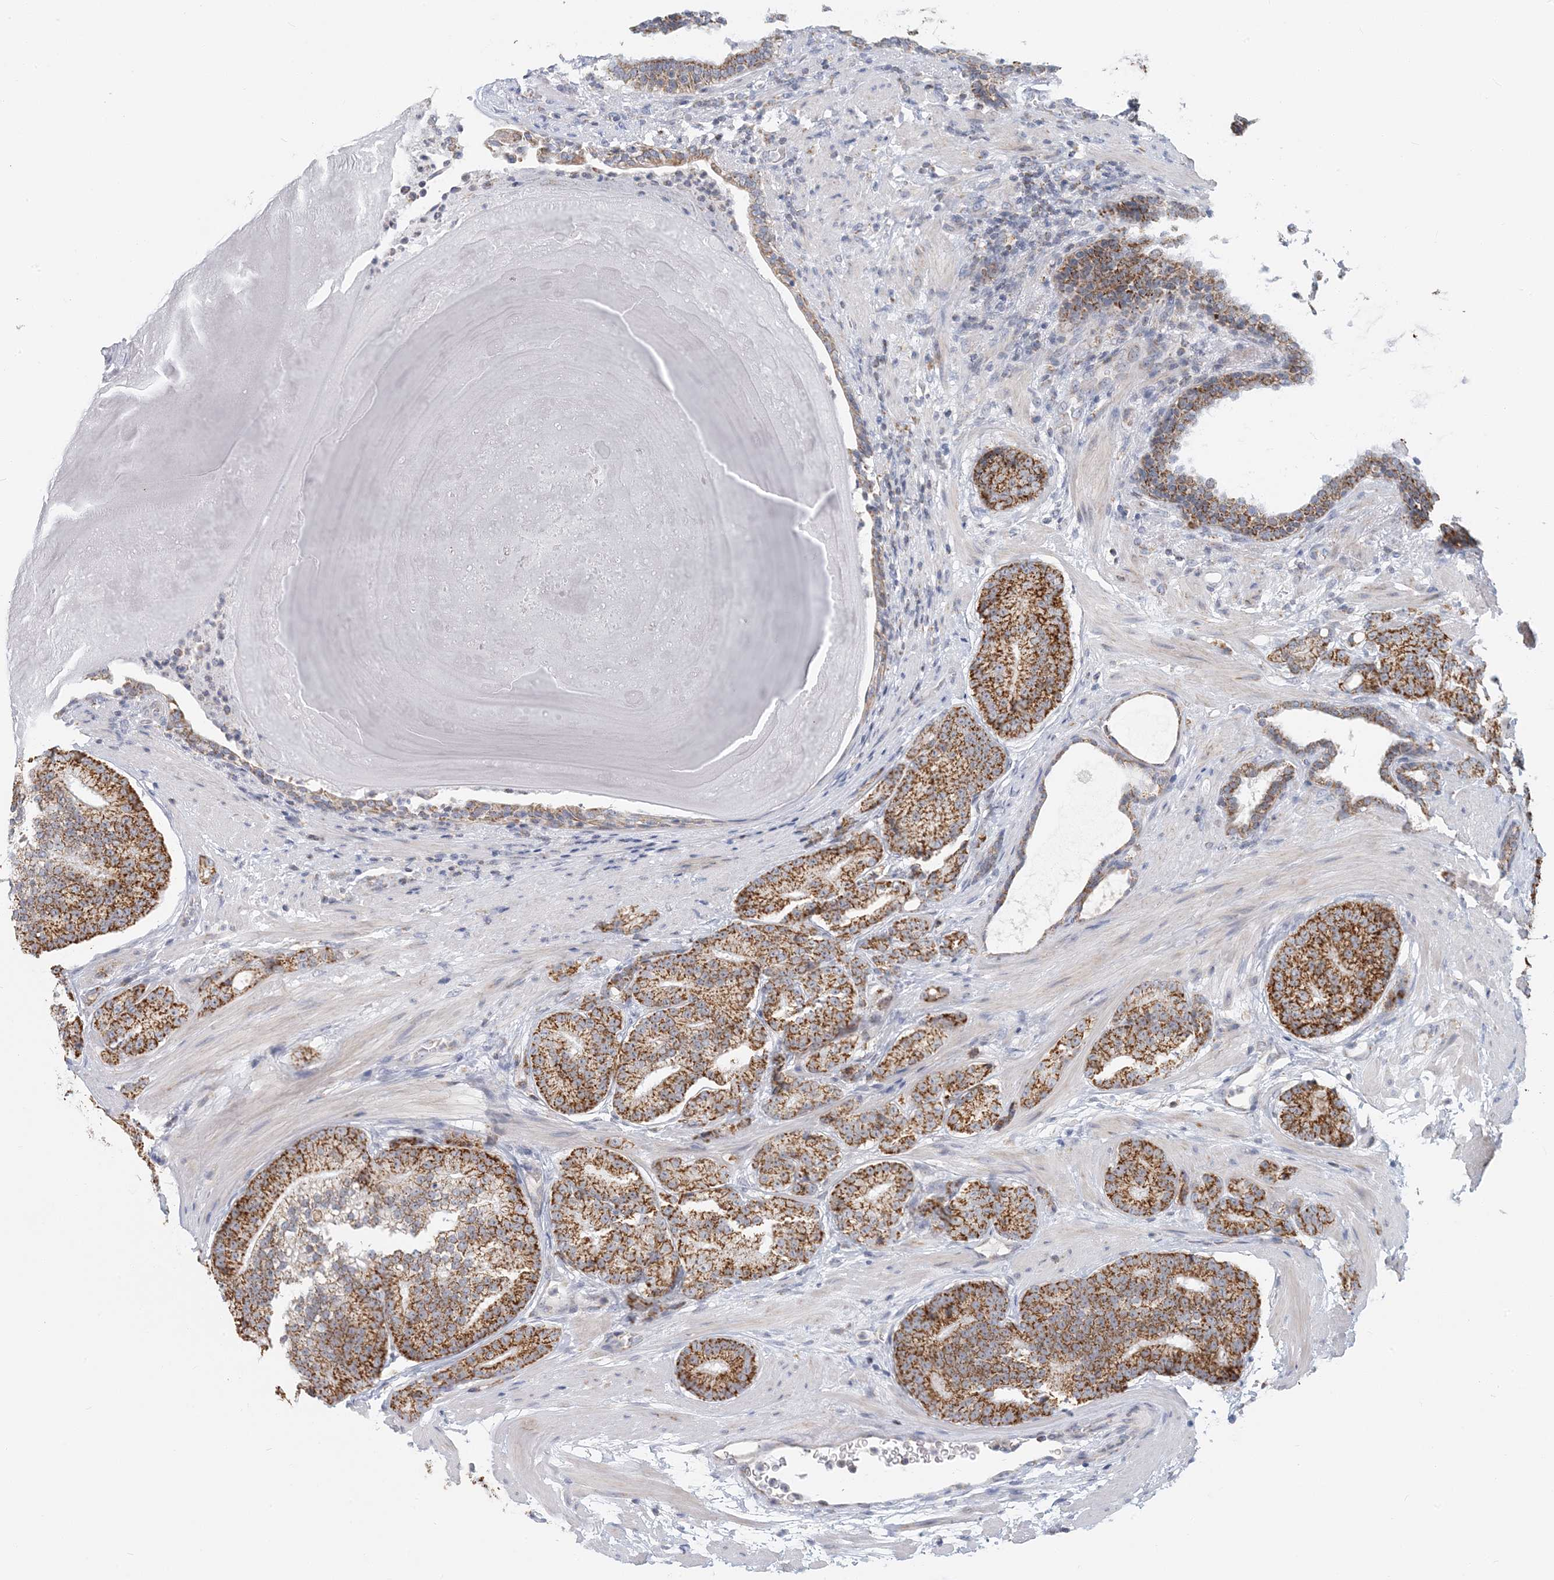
{"staining": {"intensity": "moderate", "quantity": ">75%", "location": "cytoplasmic/membranous"}, "tissue": "prostate cancer", "cell_type": "Tumor cells", "image_type": "cancer", "snomed": [{"axis": "morphology", "description": "Adenocarcinoma, High grade"}, {"axis": "topography", "description": "Prostate"}], "caption": "This histopathology image displays prostate cancer (high-grade adenocarcinoma) stained with immunohistochemistry to label a protein in brown. The cytoplasmic/membranous of tumor cells show moderate positivity for the protein. Nuclei are counter-stained blue.", "gene": "BDH1", "patient": {"sex": "male", "age": 61}}